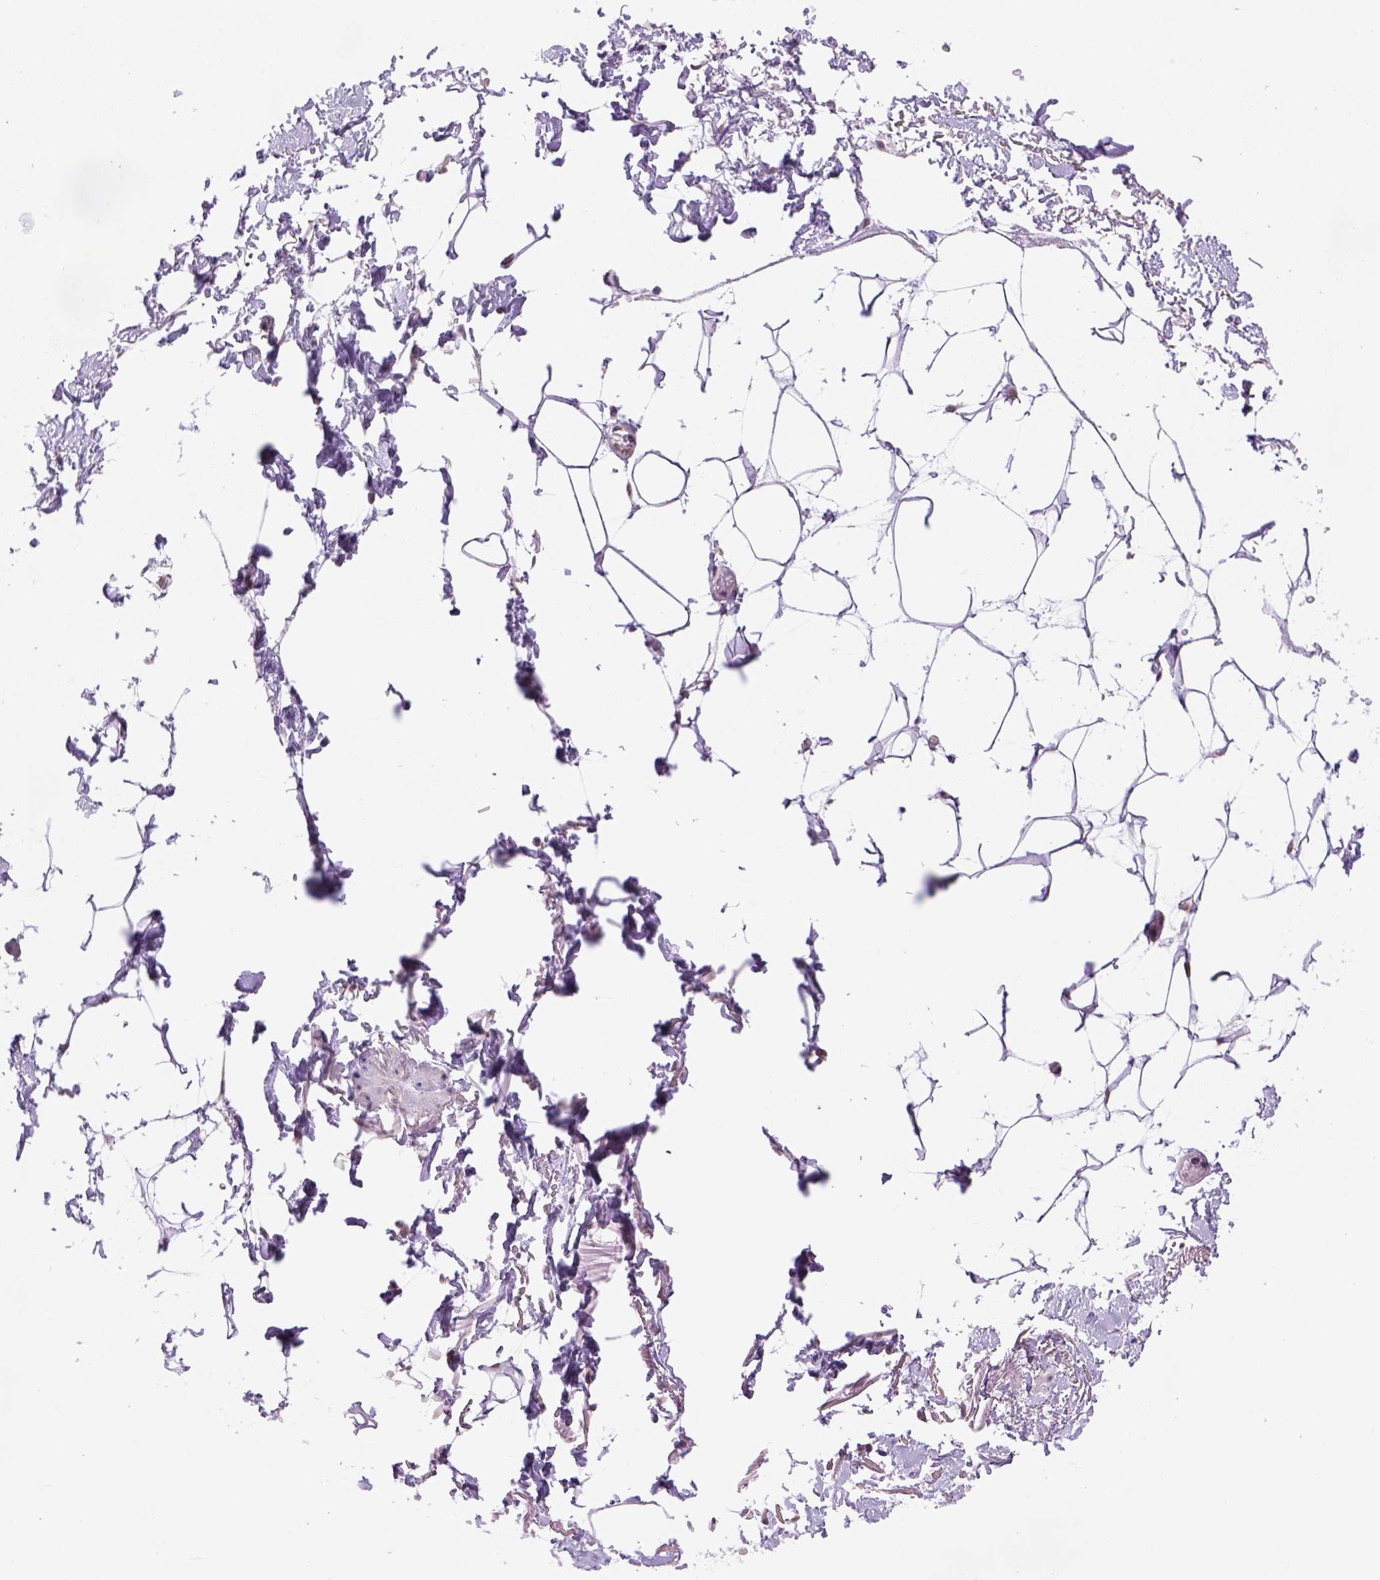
{"staining": {"intensity": "negative", "quantity": "none", "location": "none"}, "tissue": "adipose tissue", "cell_type": "Adipocytes", "image_type": "normal", "snomed": [{"axis": "morphology", "description": "Normal tissue, NOS"}, {"axis": "topography", "description": "Anal"}, {"axis": "topography", "description": "Peripheral nerve tissue"}], "caption": "Micrograph shows no significant protein expression in adipocytes of normal adipose tissue. The staining was performed using DAB (3,3'-diaminobenzidine) to visualize the protein expression in brown, while the nuclei were stained in blue with hematoxylin (Magnification: 20x).", "gene": "MGMT", "patient": {"sex": "male", "age": 78}}